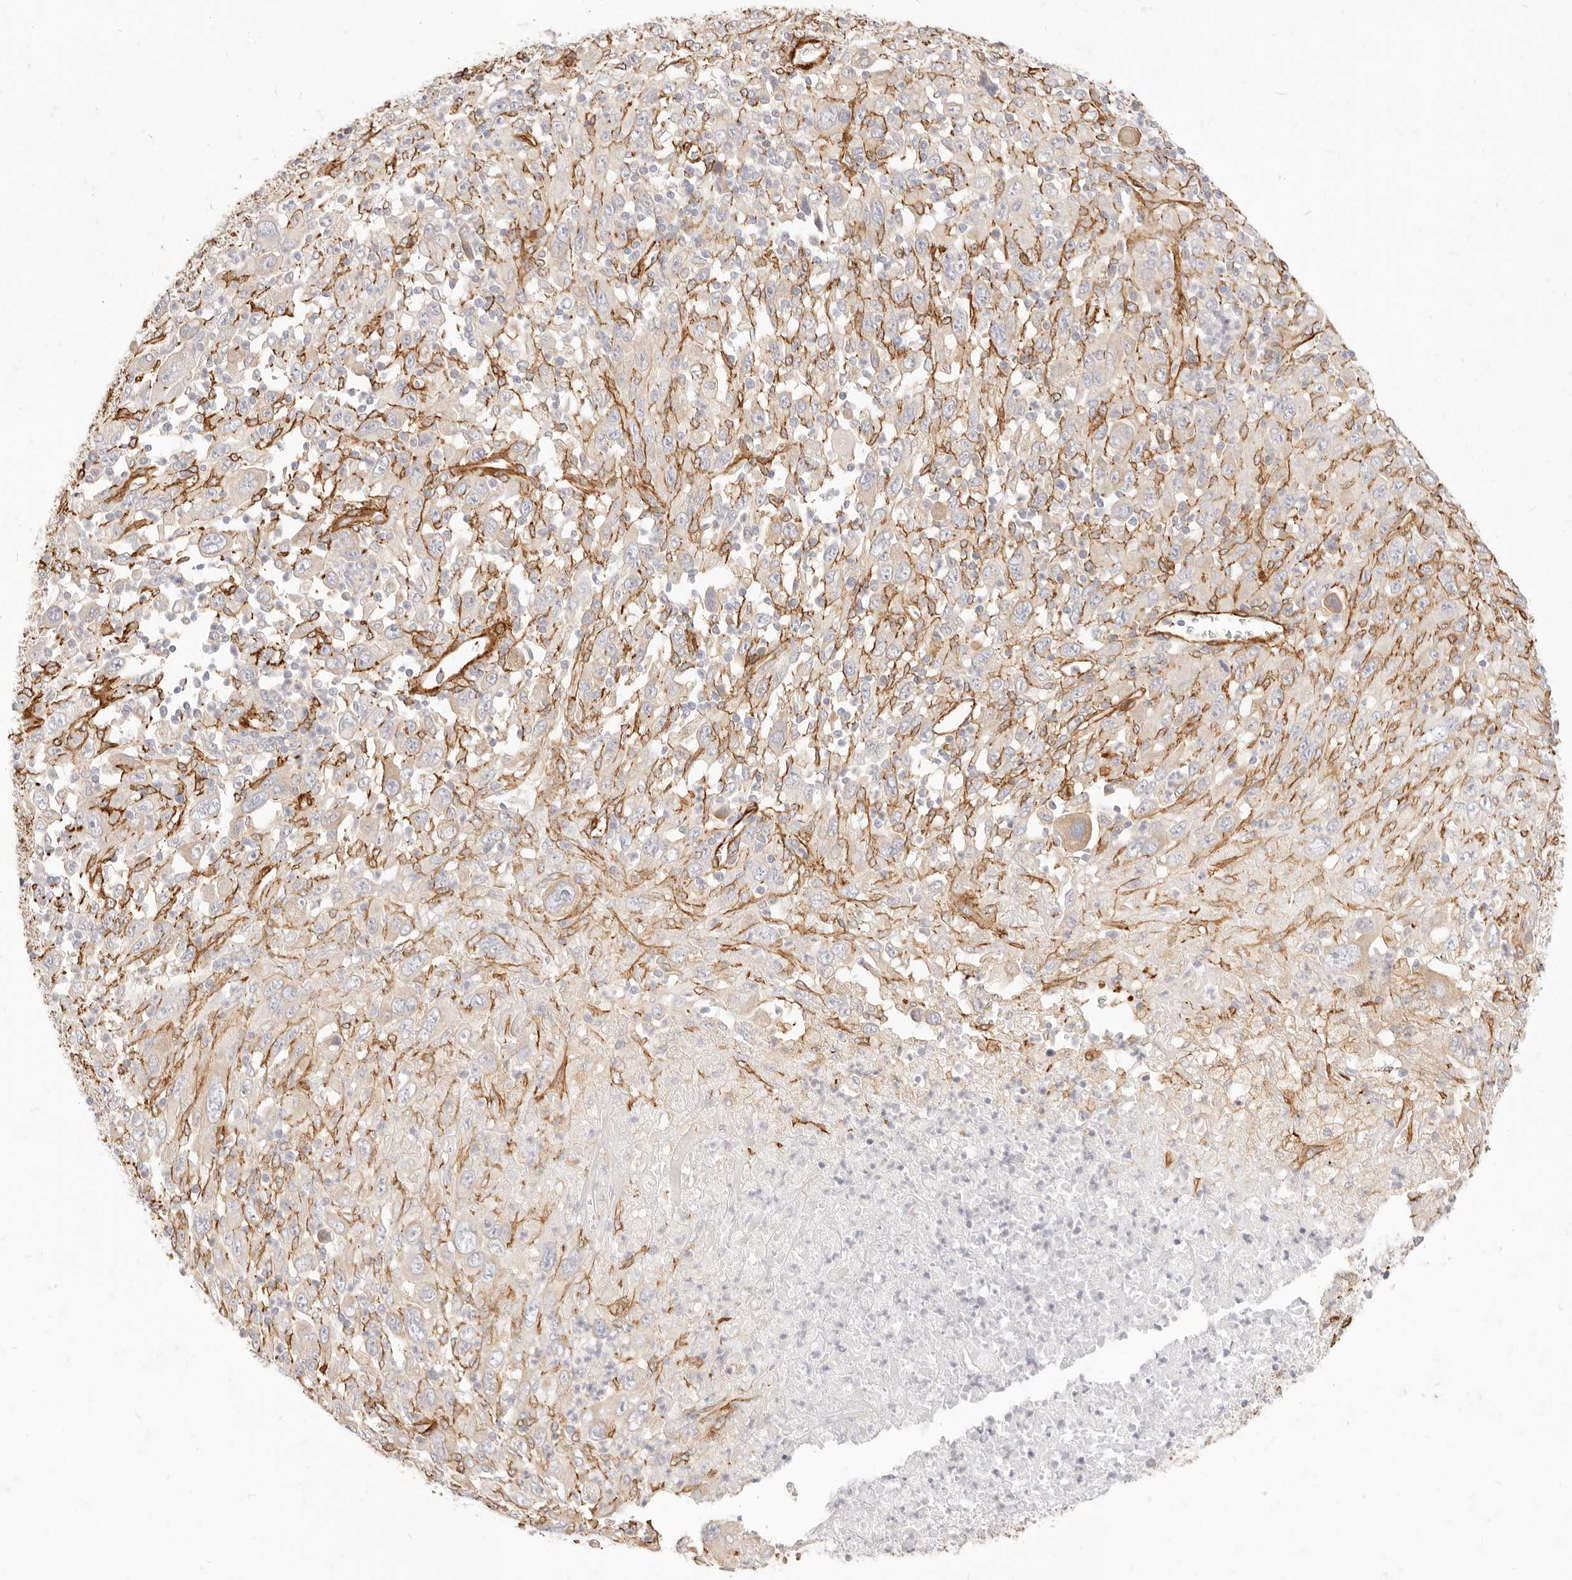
{"staining": {"intensity": "negative", "quantity": "none", "location": "none"}, "tissue": "melanoma", "cell_type": "Tumor cells", "image_type": "cancer", "snomed": [{"axis": "morphology", "description": "Malignant melanoma, Metastatic site"}, {"axis": "topography", "description": "Skin"}], "caption": "High magnification brightfield microscopy of melanoma stained with DAB (brown) and counterstained with hematoxylin (blue): tumor cells show no significant positivity.", "gene": "TMTC2", "patient": {"sex": "female", "age": 56}}